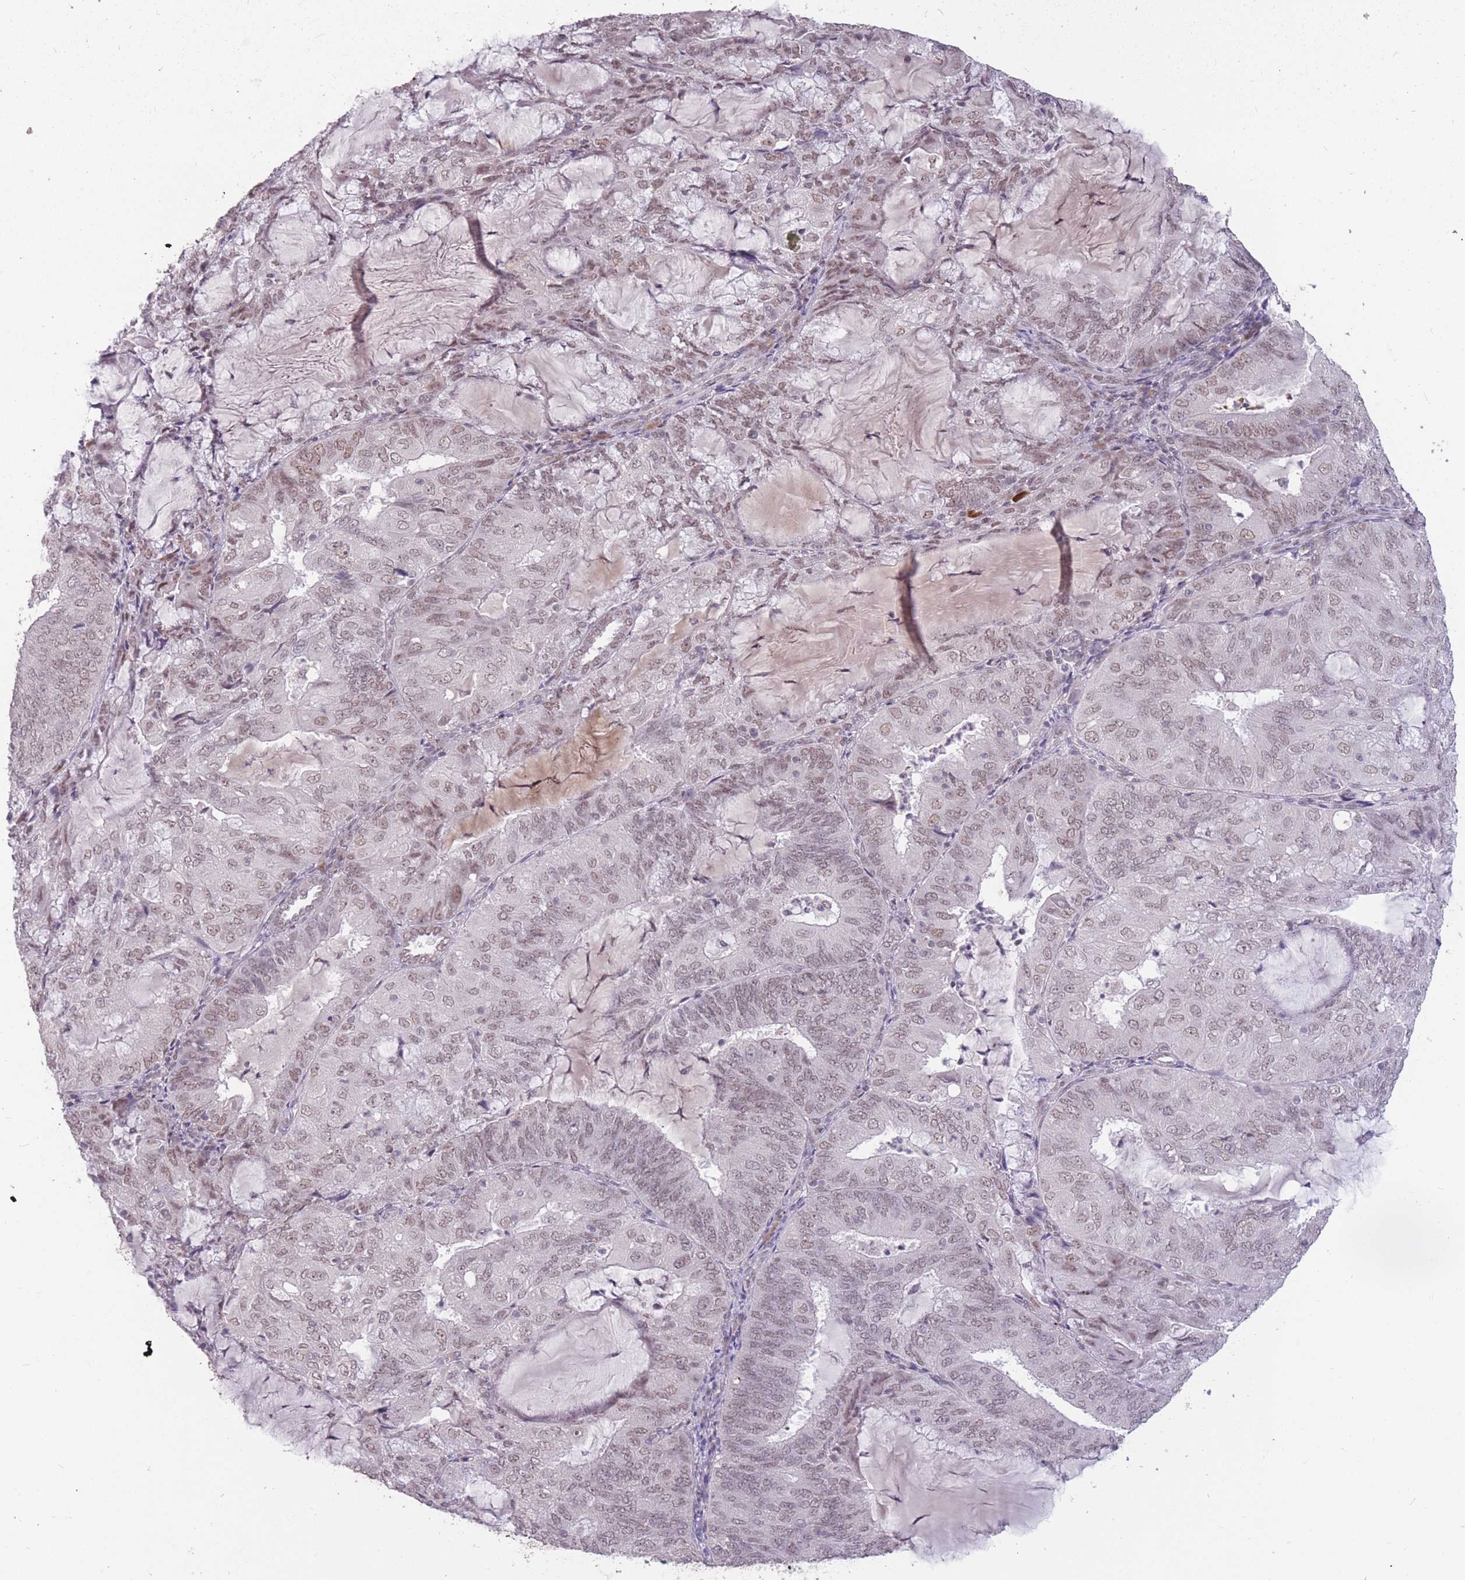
{"staining": {"intensity": "weak", "quantity": "25%-75%", "location": "nuclear"}, "tissue": "endometrial cancer", "cell_type": "Tumor cells", "image_type": "cancer", "snomed": [{"axis": "morphology", "description": "Adenocarcinoma, NOS"}, {"axis": "topography", "description": "Endometrium"}], "caption": "About 25%-75% of tumor cells in endometrial cancer display weak nuclear protein positivity as visualized by brown immunohistochemical staining.", "gene": "HNRNPUL1", "patient": {"sex": "female", "age": 81}}